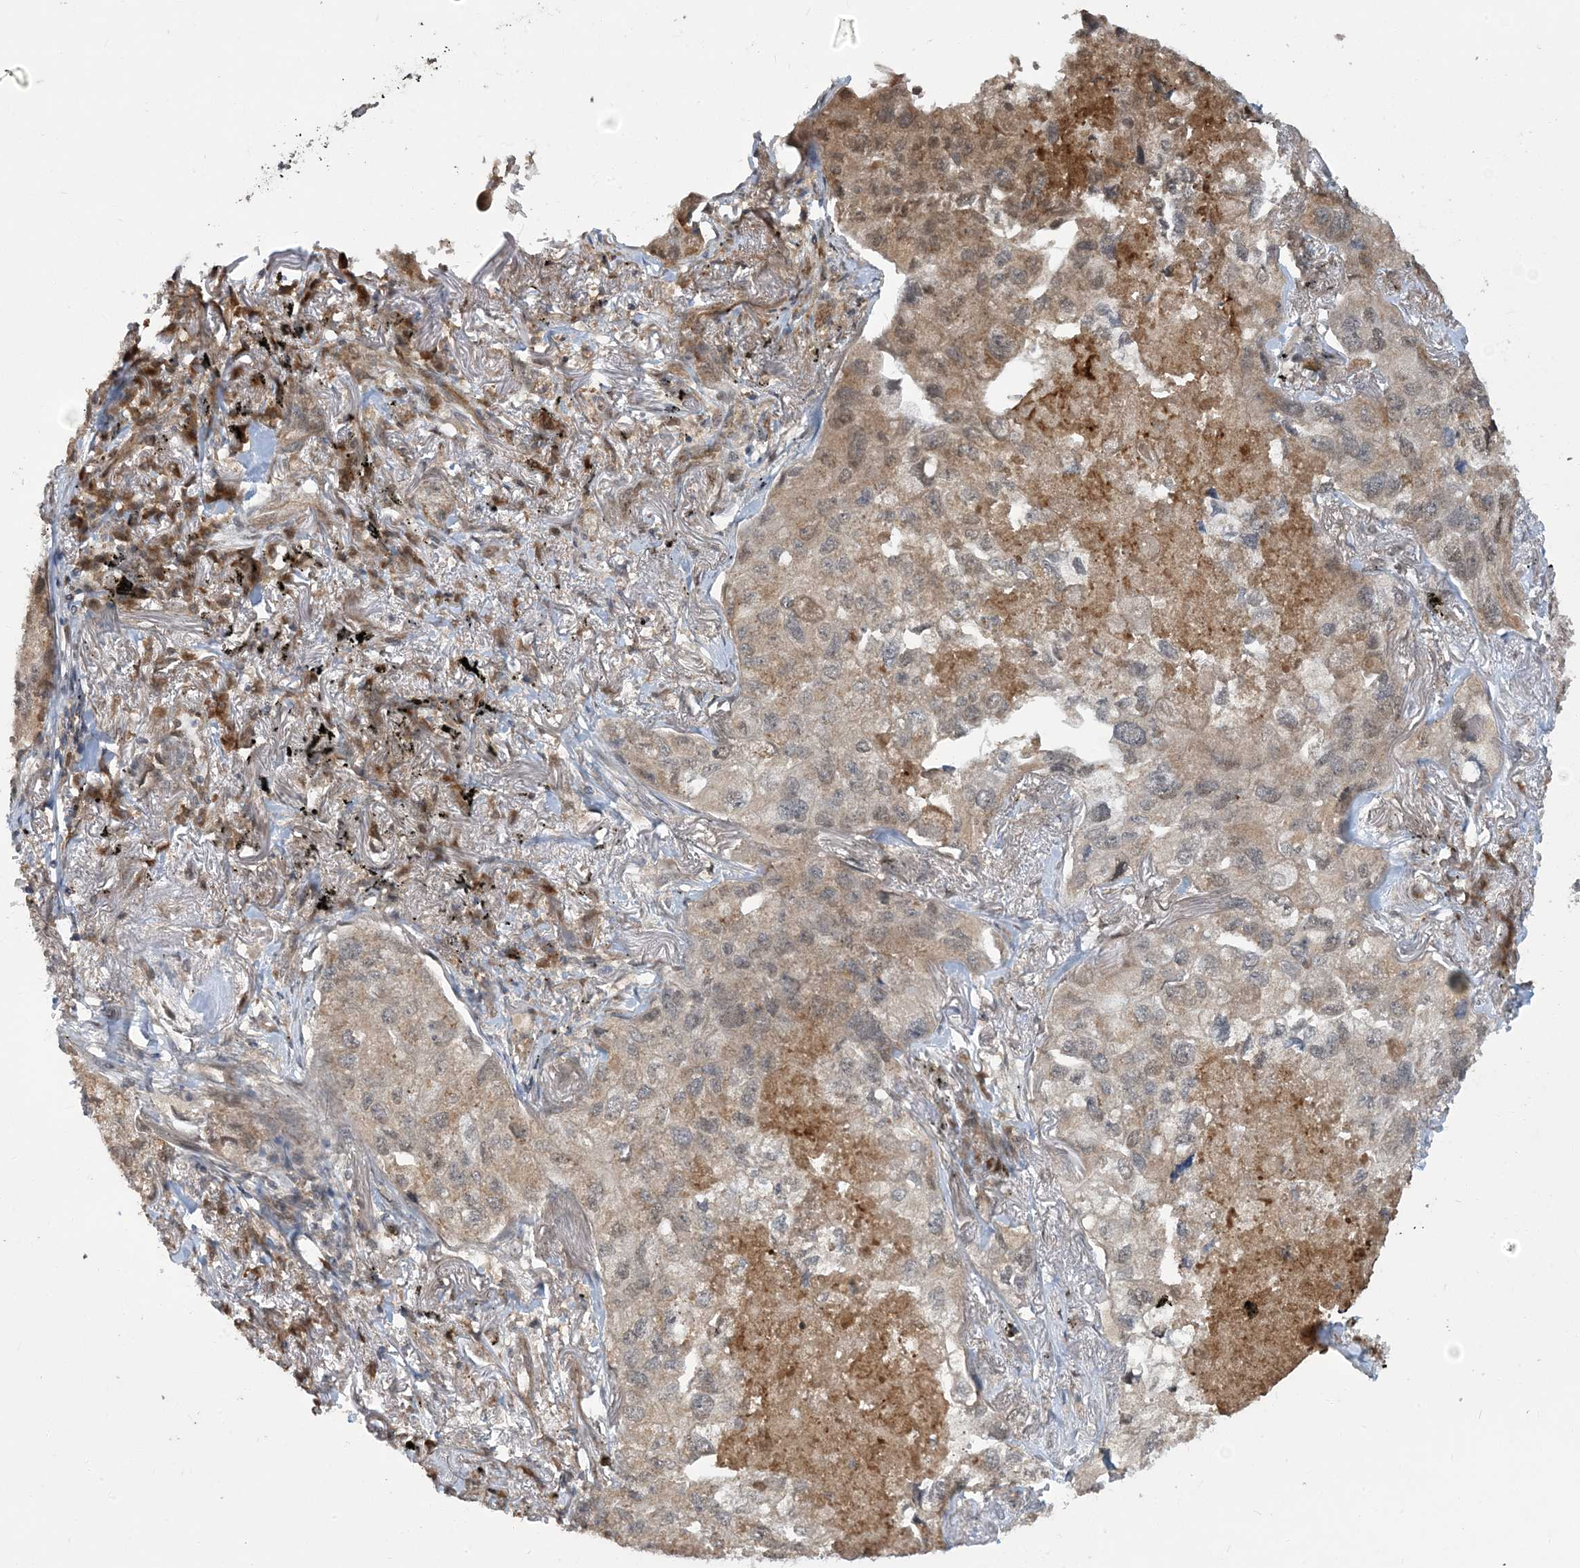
{"staining": {"intensity": "weak", "quantity": ">75%", "location": "cytoplasmic/membranous"}, "tissue": "lung cancer", "cell_type": "Tumor cells", "image_type": "cancer", "snomed": [{"axis": "morphology", "description": "Adenocarcinoma, NOS"}, {"axis": "topography", "description": "Lung"}], "caption": "Adenocarcinoma (lung) stained for a protein (brown) exhibits weak cytoplasmic/membranous positive staining in about >75% of tumor cells.", "gene": "ERI2", "patient": {"sex": "male", "age": 65}}